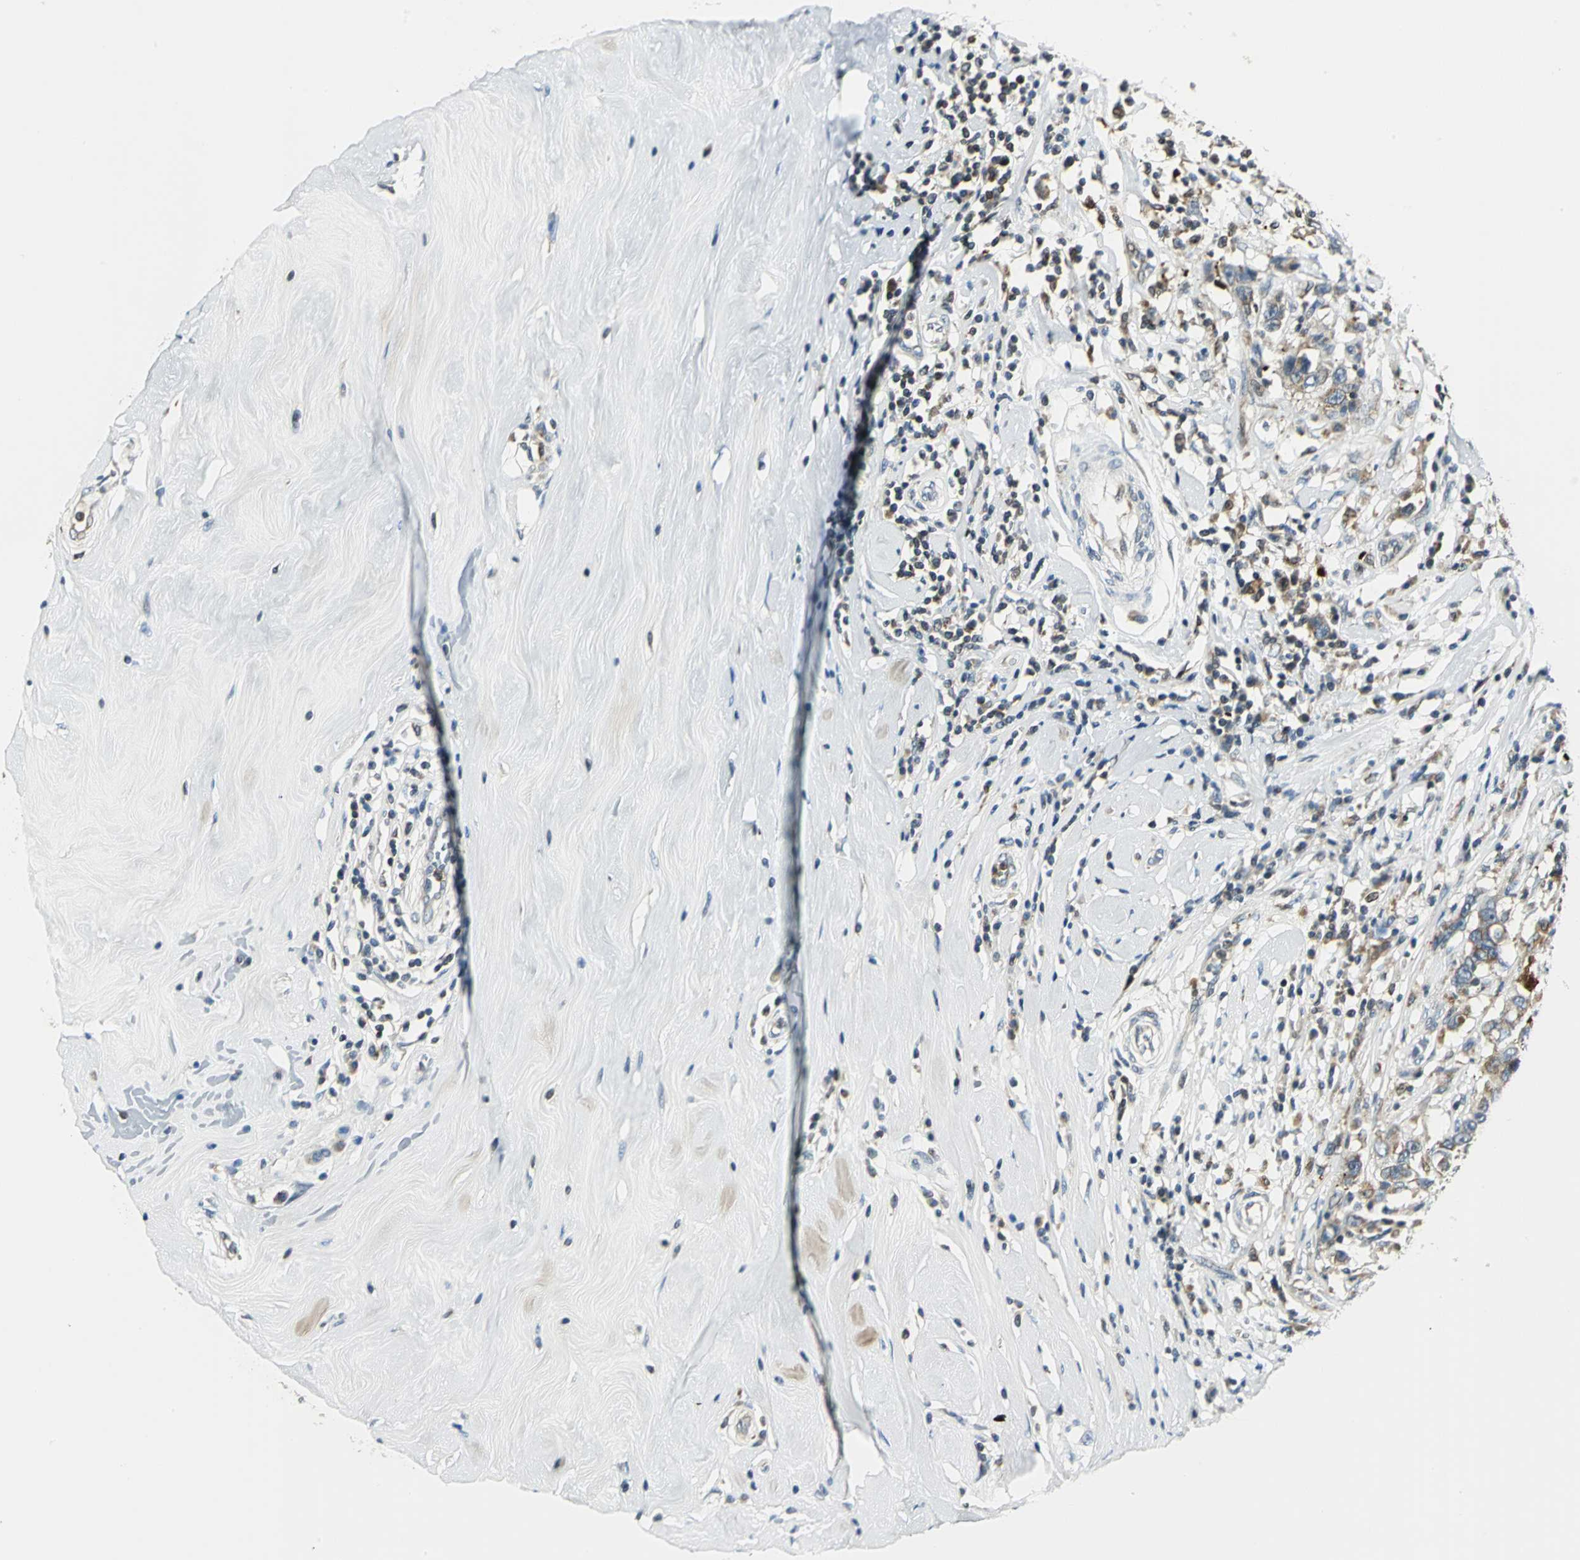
{"staining": {"intensity": "strong", "quantity": ">75%", "location": "cytoplasmic/membranous"}, "tissue": "breast cancer", "cell_type": "Tumor cells", "image_type": "cancer", "snomed": [{"axis": "morphology", "description": "Duct carcinoma"}, {"axis": "topography", "description": "Breast"}], "caption": "Immunohistochemistry image of neoplastic tissue: breast infiltrating ductal carcinoma stained using immunohistochemistry displays high levels of strong protein expression localized specifically in the cytoplasmic/membranous of tumor cells, appearing as a cytoplasmic/membranous brown color.", "gene": "USP40", "patient": {"sex": "female", "age": 27}}